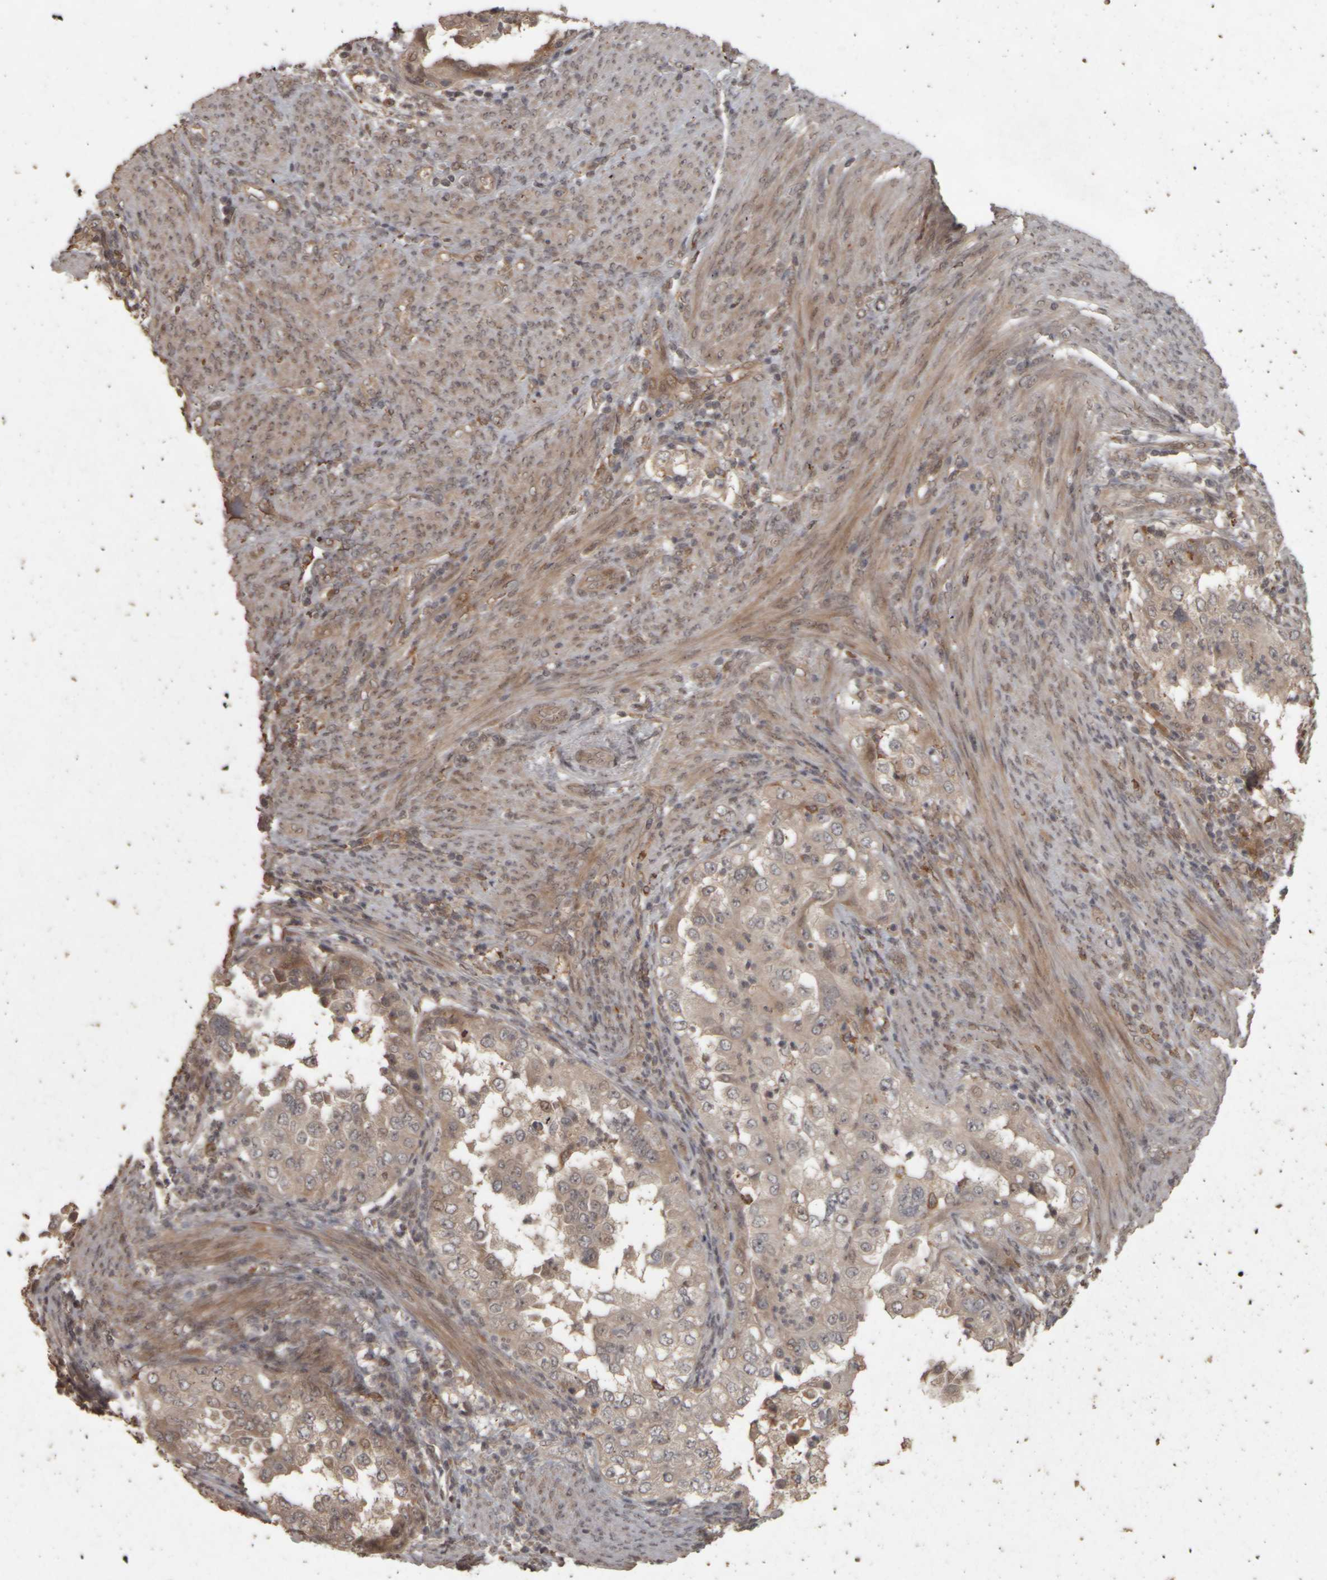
{"staining": {"intensity": "weak", "quantity": "25%-75%", "location": "cytoplasmic/membranous"}, "tissue": "endometrial cancer", "cell_type": "Tumor cells", "image_type": "cancer", "snomed": [{"axis": "morphology", "description": "Adenocarcinoma, NOS"}, {"axis": "topography", "description": "Endometrium"}], "caption": "This micrograph demonstrates endometrial cancer stained with immunohistochemistry (IHC) to label a protein in brown. The cytoplasmic/membranous of tumor cells show weak positivity for the protein. Nuclei are counter-stained blue.", "gene": "ACO1", "patient": {"sex": "female", "age": 85}}